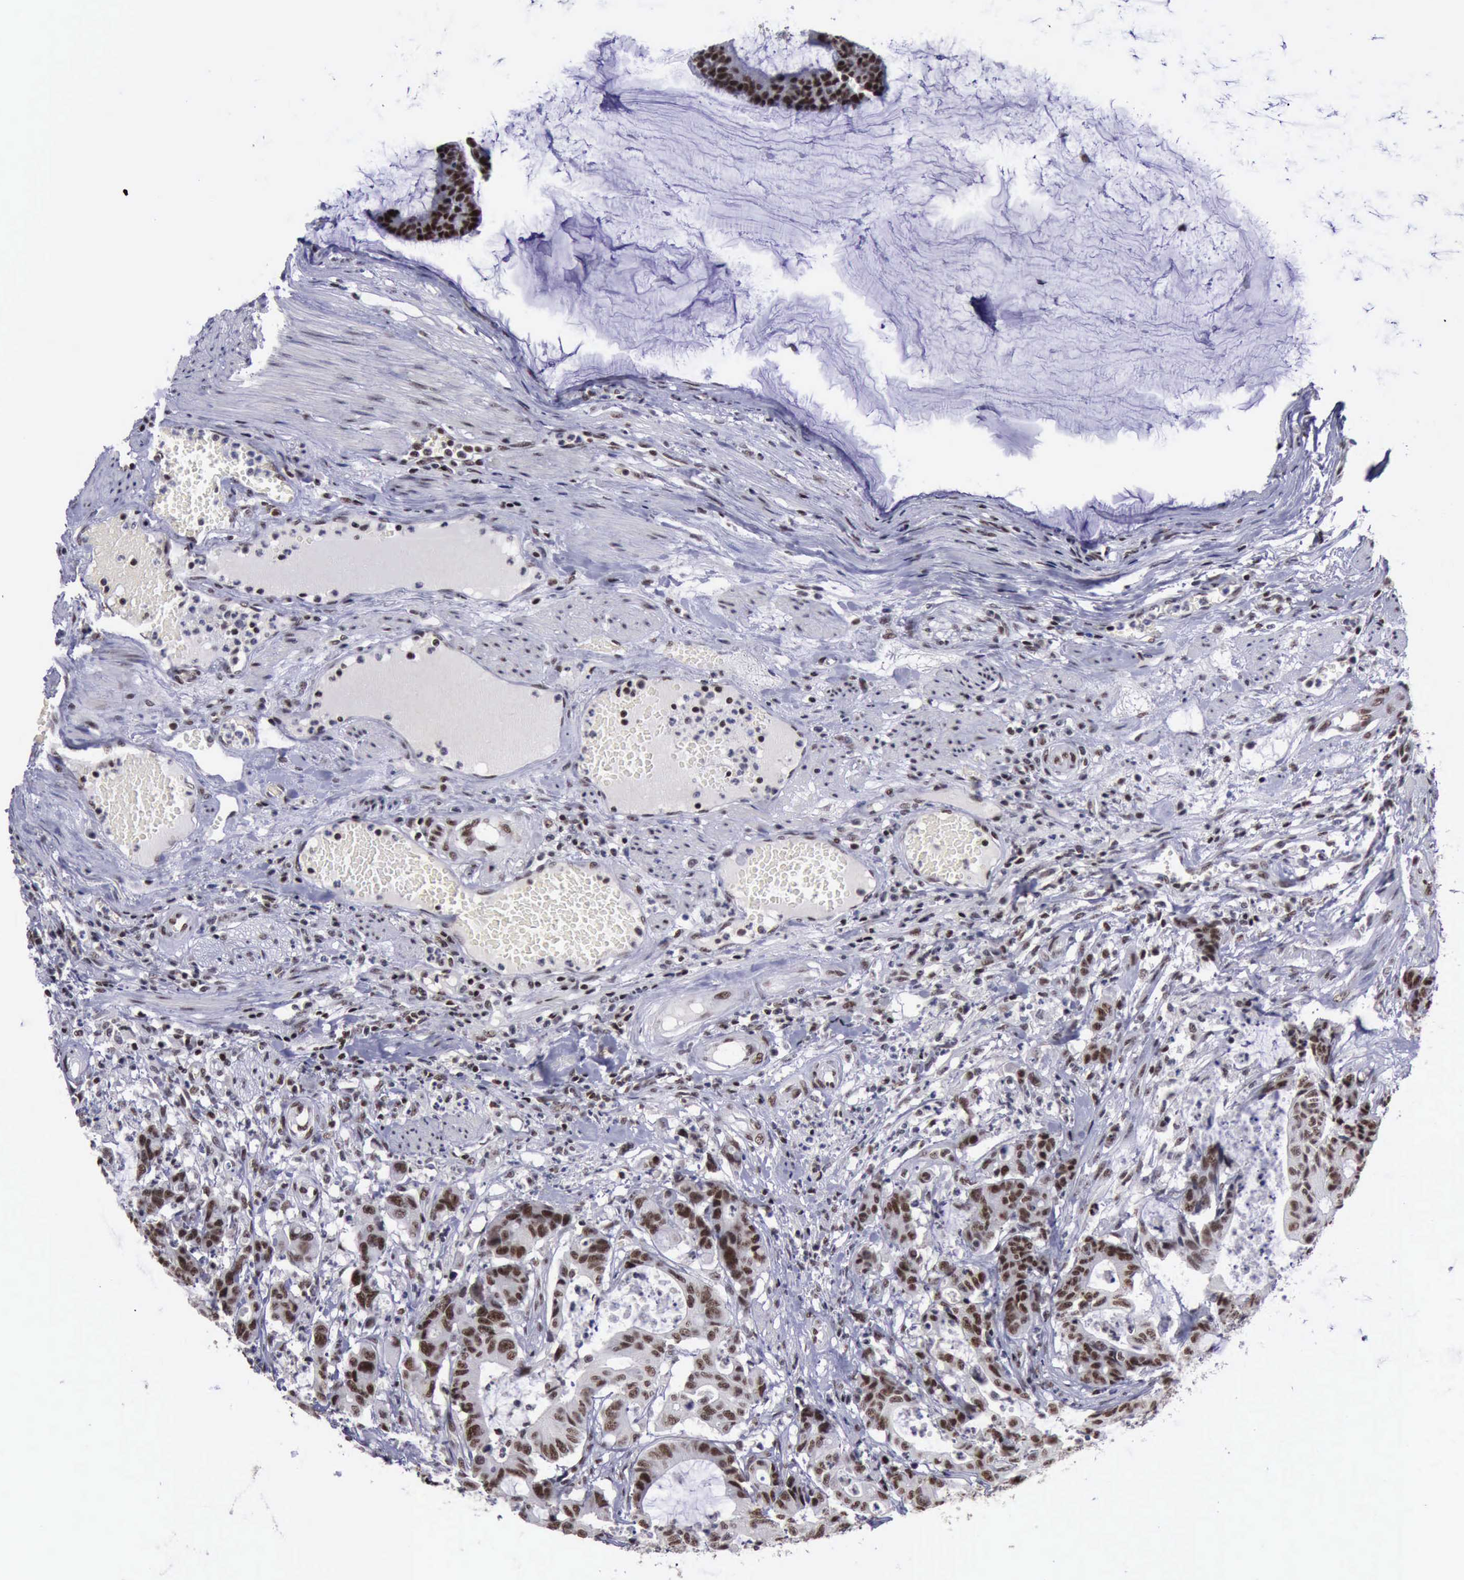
{"staining": {"intensity": "moderate", "quantity": "25%-75%", "location": "nuclear"}, "tissue": "colorectal cancer", "cell_type": "Tumor cells", "image_type": "cancer", "snomed": [{"axis": "morphology", "description": "Adenocarcinoma, NOS"}, {"axis": "topography", "description": "Colon"}], "caption": "This is a photomicrograph of immunohistochemistry staining of colorectal cancer, which shows moderate staining in the nuclear of tumor cells.", "gene": "YY1", "patient": {"sex": "female", "age": 84}}